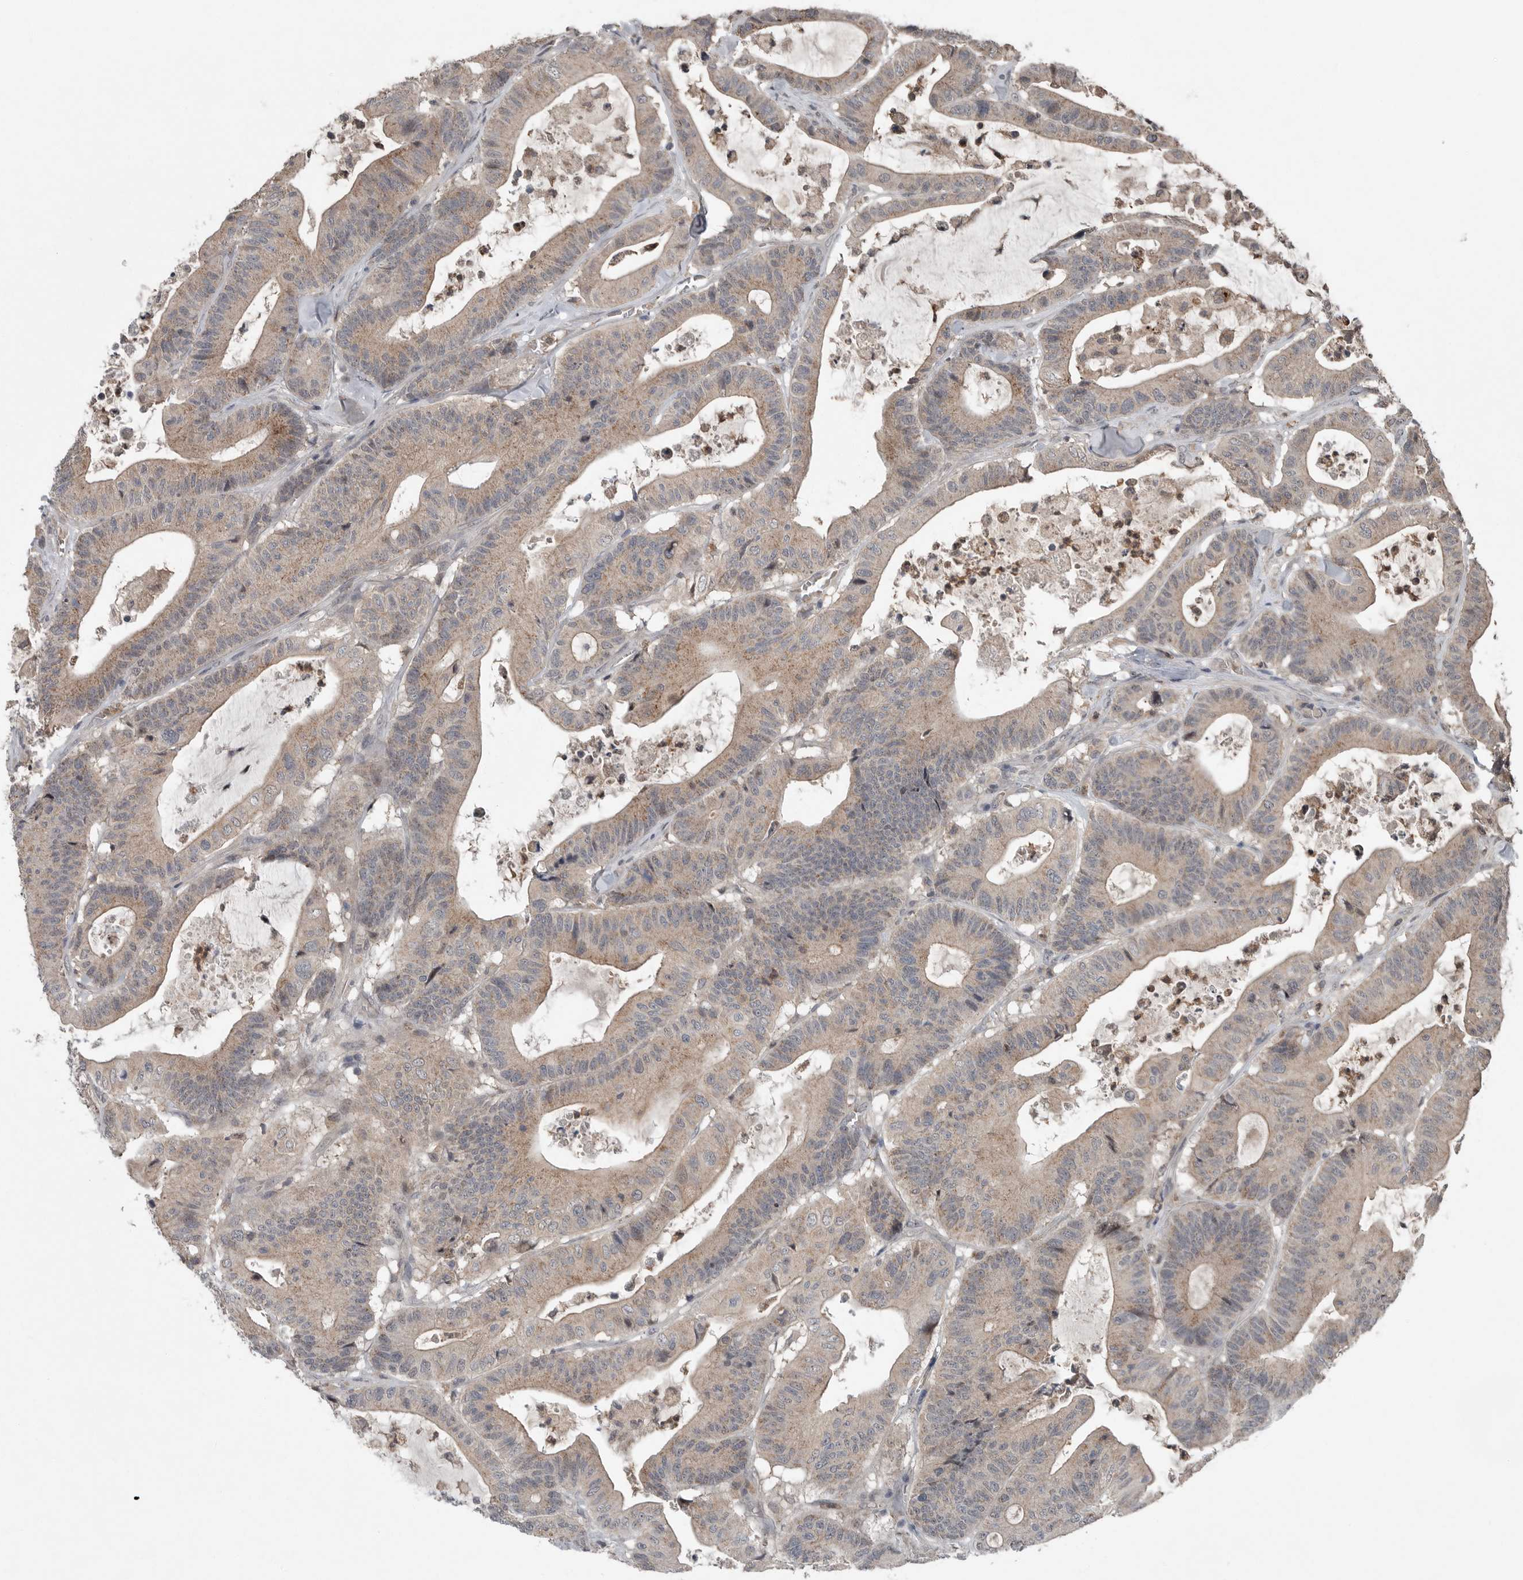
{"staining": {"intensity": "weak", "quantity": ">75%", "location": "cytoplasmic/membranous"}, "tissue": "colorectal cancer", "cell_type": "Tumor cells", "image_type": "cancer", "snomed": [{"axis": "morphology", "description": "Adenocarcinoma, NOS"}, {"axis": "topography", "description": "Colon"}], "caption": "Protein staining by immunohistochemistry shows weak cytoplasmic/membranous positivity in about >75% of tumor cells in colorectal cancer.", "gene": "SCP2", "patient": {"sex": "female", "age": 84}}